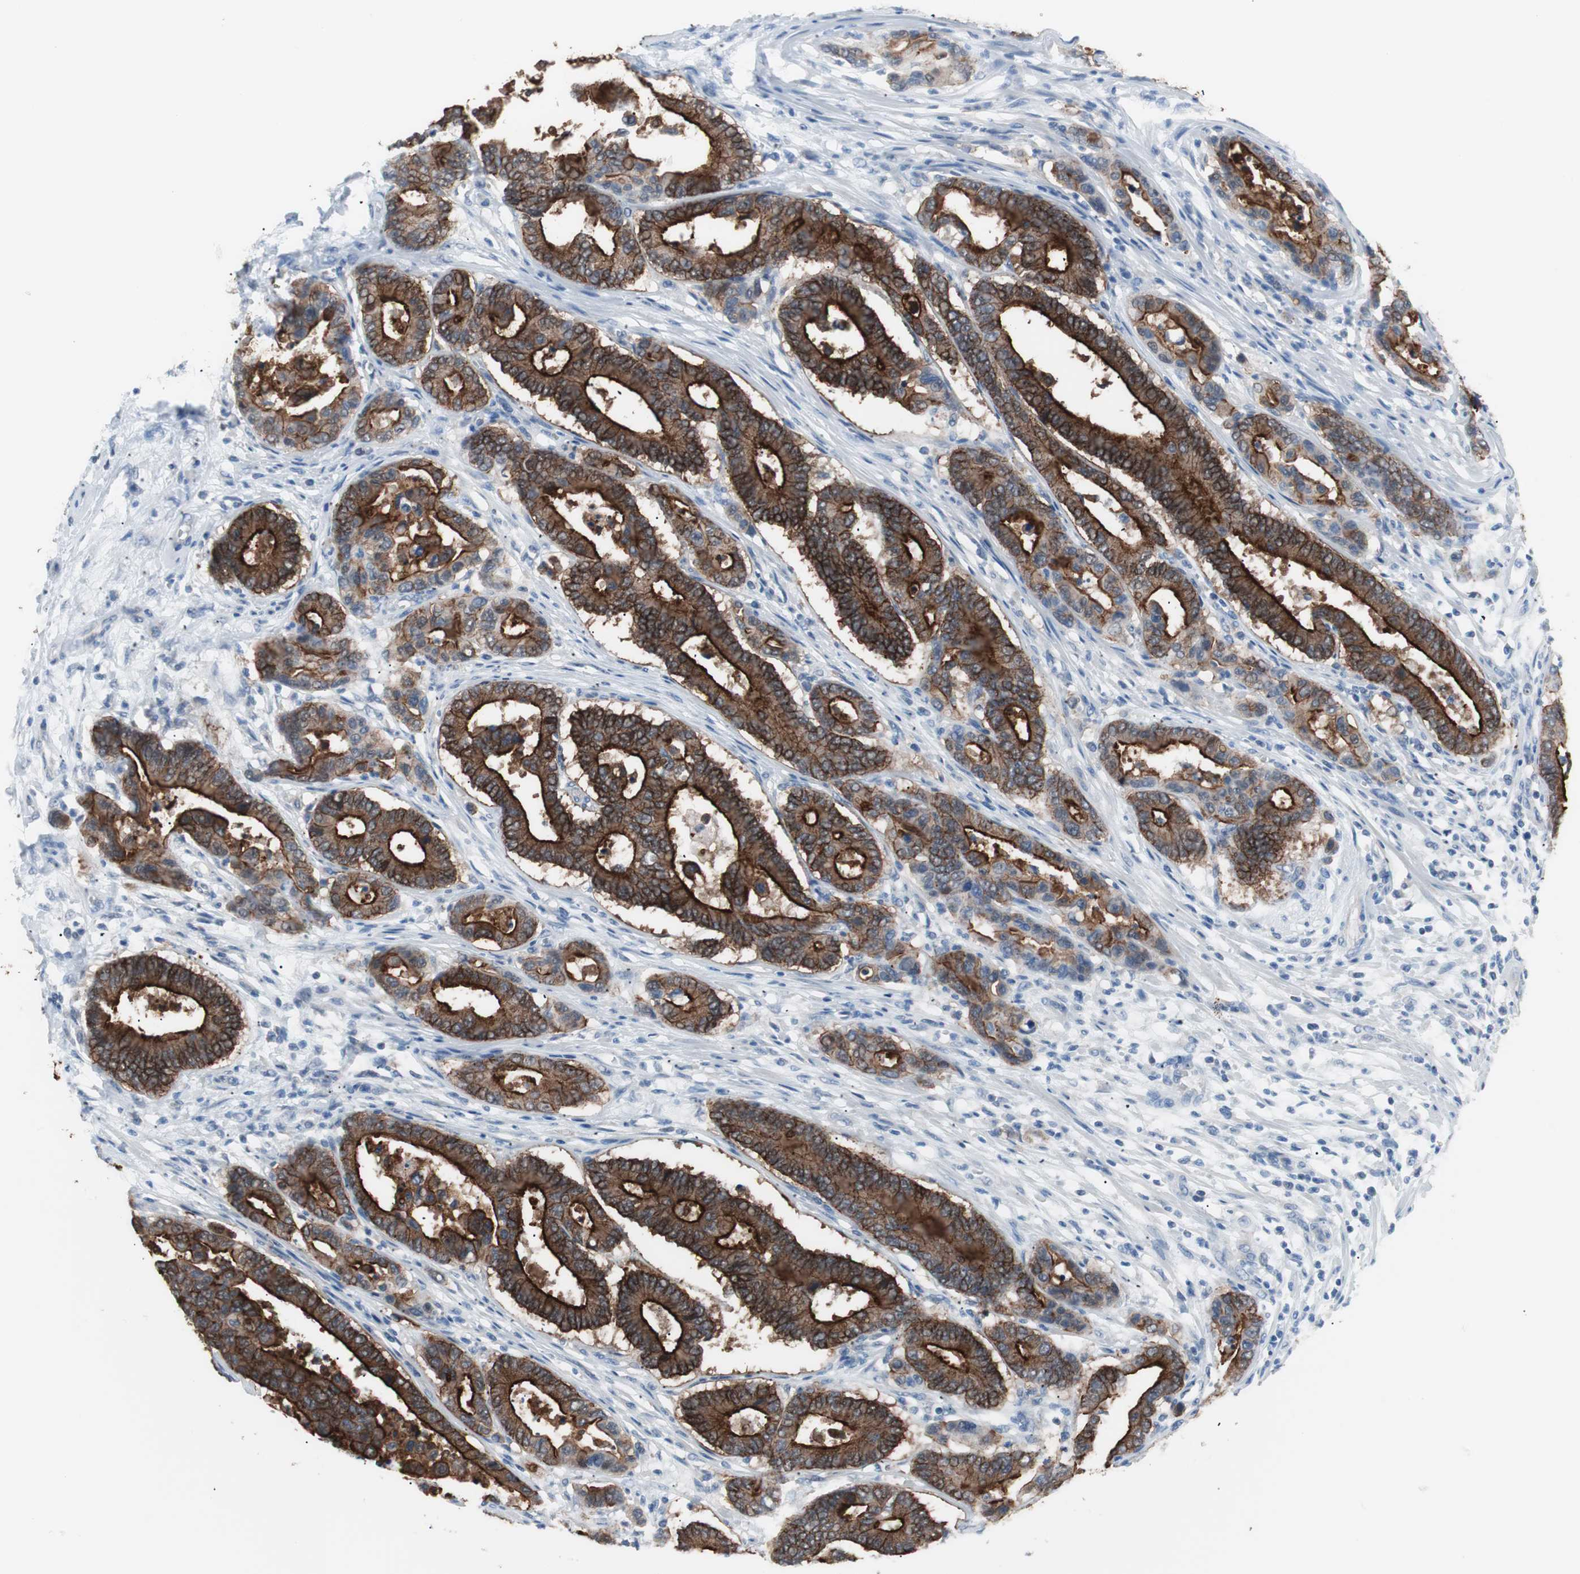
{"staining": {"intensity": "strong", "quantity": ">75%", "location": "cytoplasmic/membranous"}, "tissue": "colorectal cancer", "cell_type": "Tumor cells", "image_type": "cancer", "snomed": [{"axis": "morphology", "description": "Normal tissue, NOS"}, {"axis": "morphology", "description": "Adenocarcinoma, NOS"}, {"axis": "topography", "description": "Colon"}], "caption": "Protein staining displays strong cytoplasmic/membranous staining in approximately >75% of tumor cells in colorectal cancer (adenocarcinoma). (Stains: DAB (3,3'-diaminobenzidine) in brown, nuclei in blue, Microscopy: brightfield microscopy at high magnification).", "gene": "VIL1", "patient": {"sex": "male", "age": 82}}